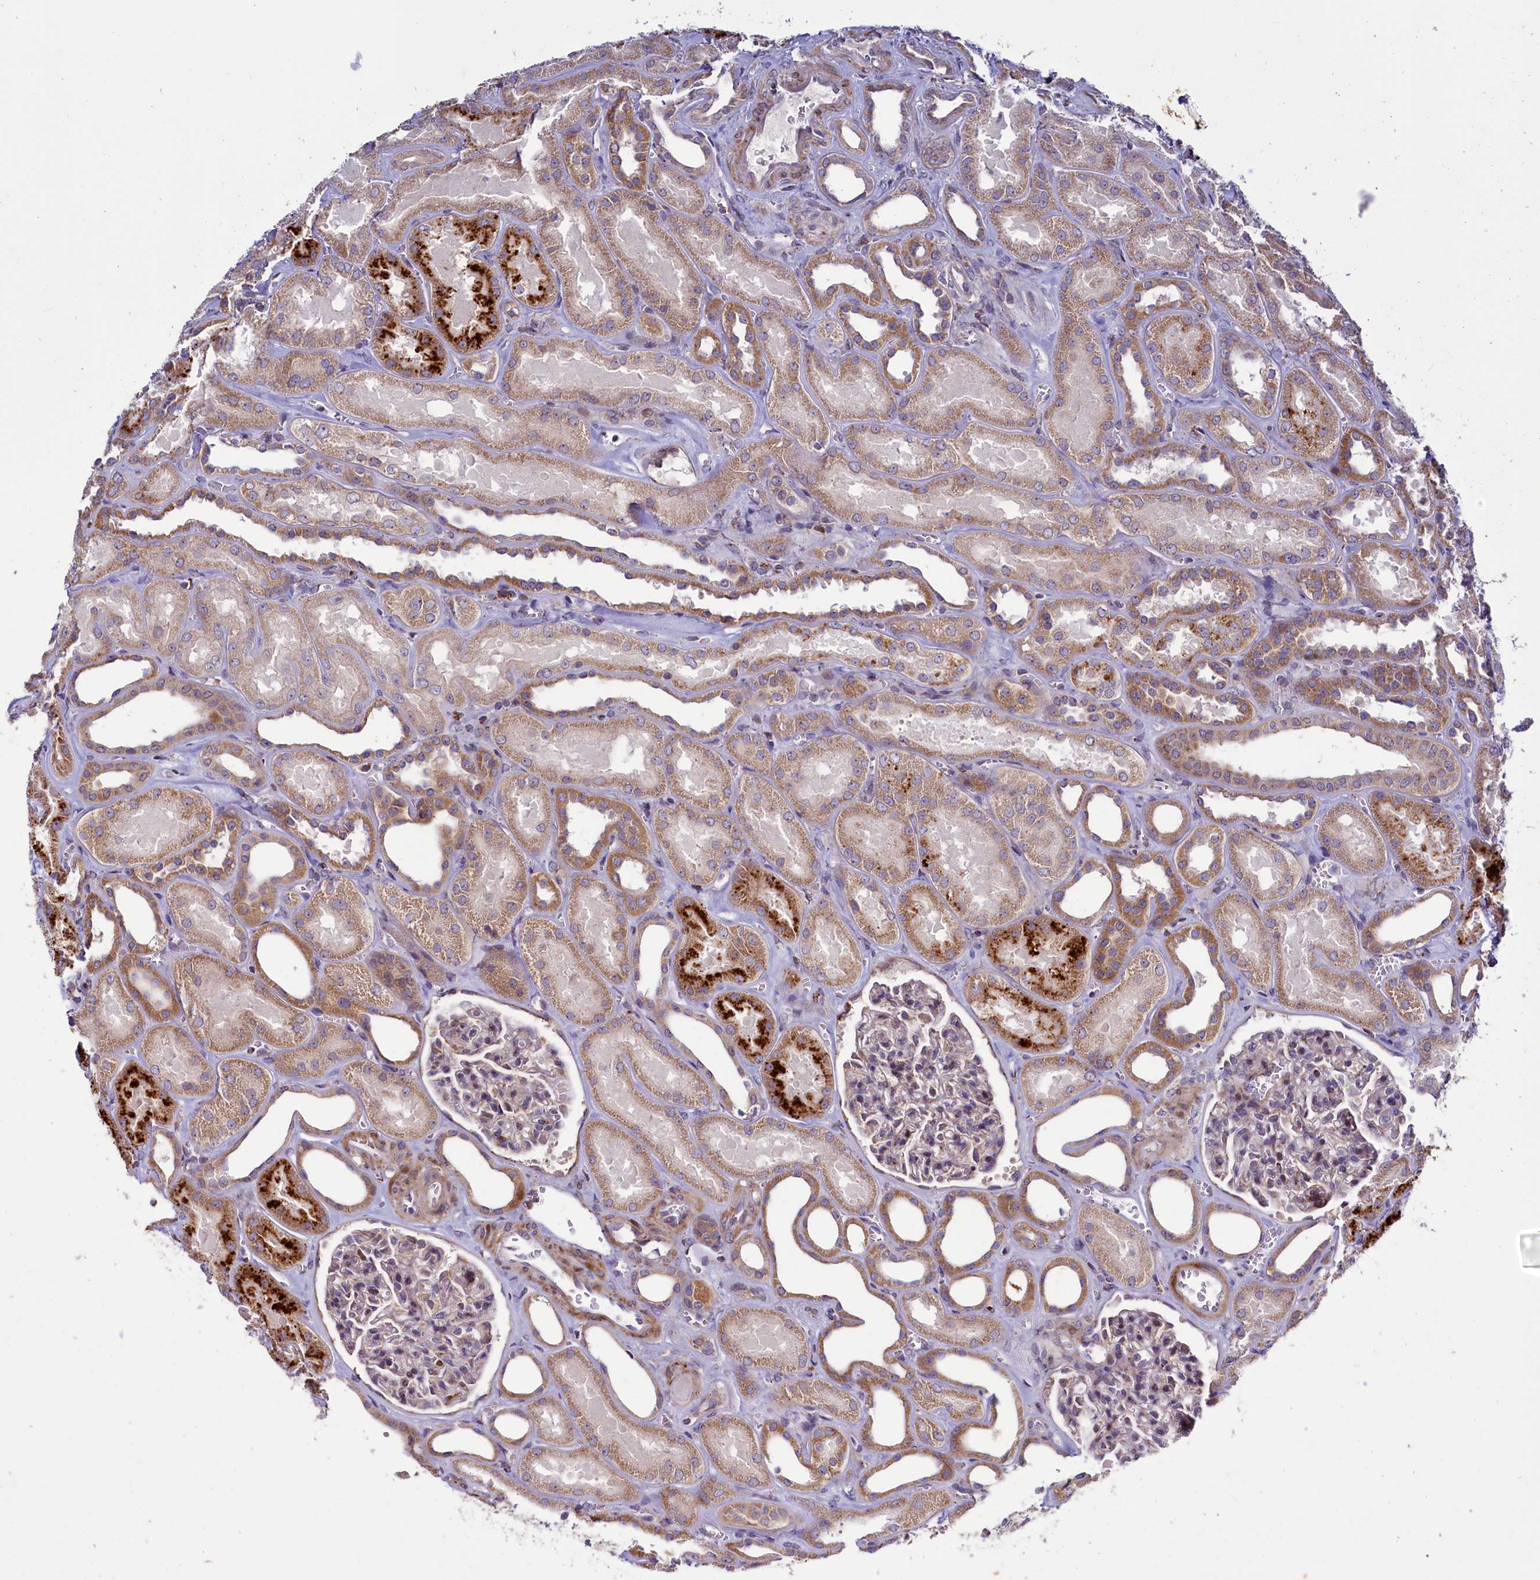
{"staining": {"intensity": "moderate", "quantity": "<25%", "location": "cytoplasmic/membranous"}, "tissue": "kidney", "cell_type": "Cells in glomeruli", "image_type": "normal", "snomed": [{"axis": "morphology", "description": "Normal tissue, NOS"}, {"axis": "morphology", "description": "Adenocarcinoma, NOS"}, {"axis": "topography", "description": "Kidney"}], "caption": "This is a histology image of immunohistochemistry (IHC) staining of normal kidney, which shows moderate positivity in the cytoplasmic/membranous of cells in glomeruli.", "gene": "DYNC2H1", "patient": {"sex": "female", "age": 68}}